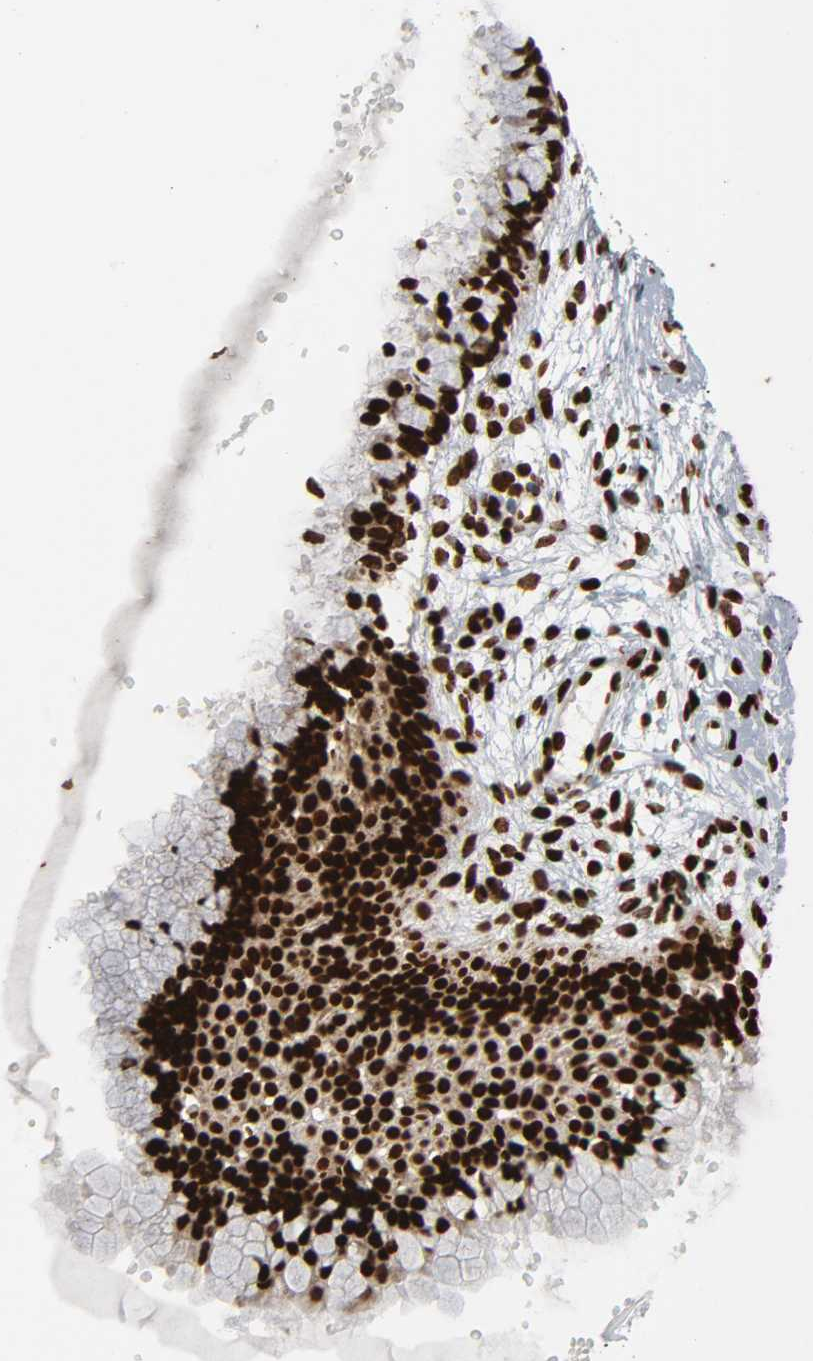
{"staining": {"intensity": "strong", "quantity": ">75%", "location": "nuclear"}, "tissue": "cervix", "cell_type": "Glandular cells", "image_type": "normal", "snomed": [{"axis": "morphology", "description": "Normal tissue, NOS"}, {"axis": "topography", "description": "Cervix"}], "caption": "Glandular cells demonstrate high levels of strong nuclear positivity in approximately >75% of cells in unremarkable human cervix. Nuclei are stained in blue.", "gene": "RXRA", "patient": {"sex": "female", "age": 46}}